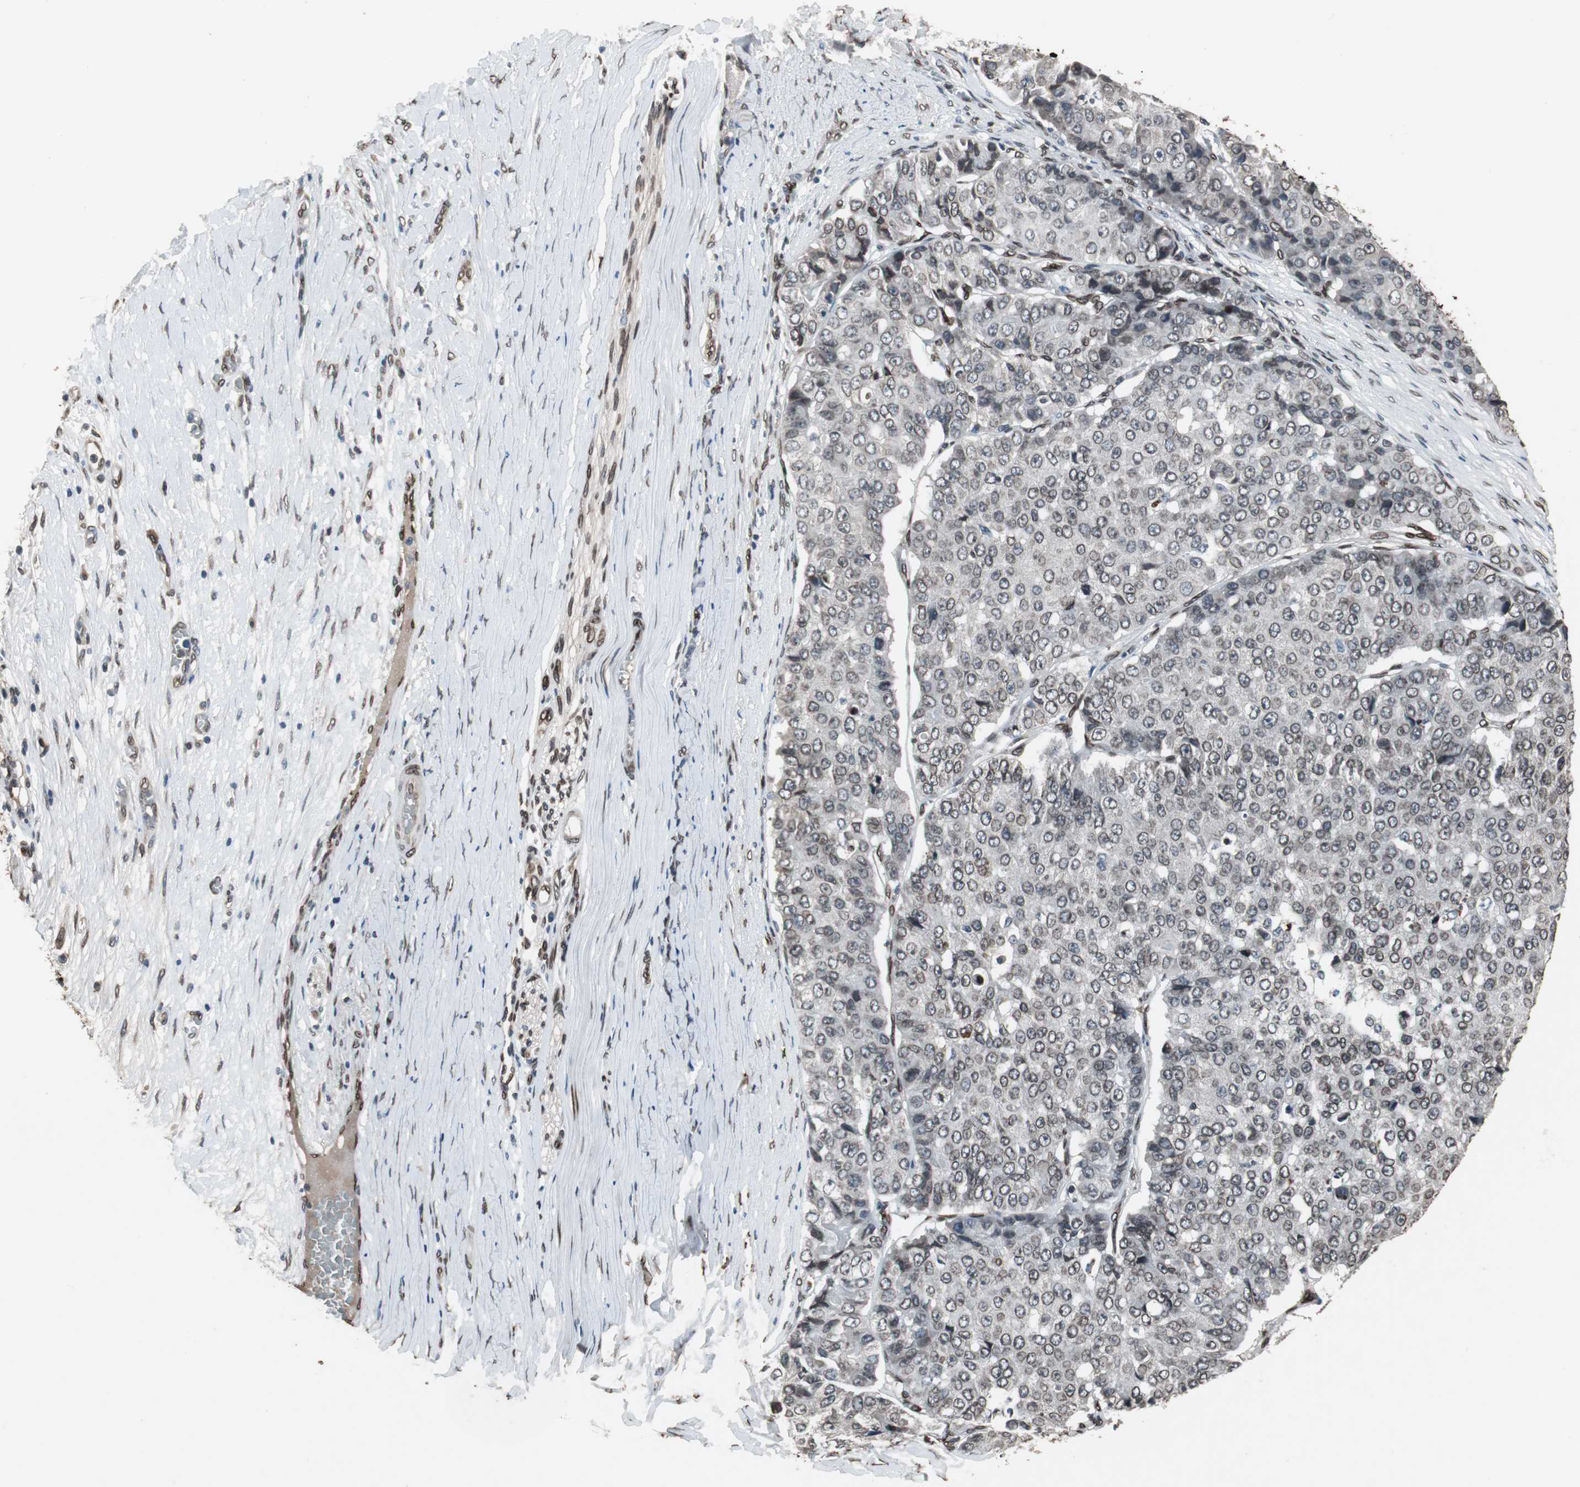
{"staining": {"intensity": "moderate", "quantity": "25%-75%", "location": "cytoplasmic/membranous,nuclear"}, "tissue": "pancreatic cancer", "cell_type": "Tumor cells", "image_type": "cancer", "snomed": [{"axis": "morphology", "description": "Adenocarcinoma, NOS"}, {"axis": "topography", "description": "Pancreas"}], "caption": "Protein positivity by immunohistochemistry exhibits moderate cytoplasmic/membranous and nuclear staining in about 25%-75% of tumor cells in pancreatic cancer. The protein is stained brown, and the nuclei are stained in blue (DAB IHC with brightfield microscopy, high magnification).", "gene": "LMNA", "patient": {"sex": "male", "age": 50}}